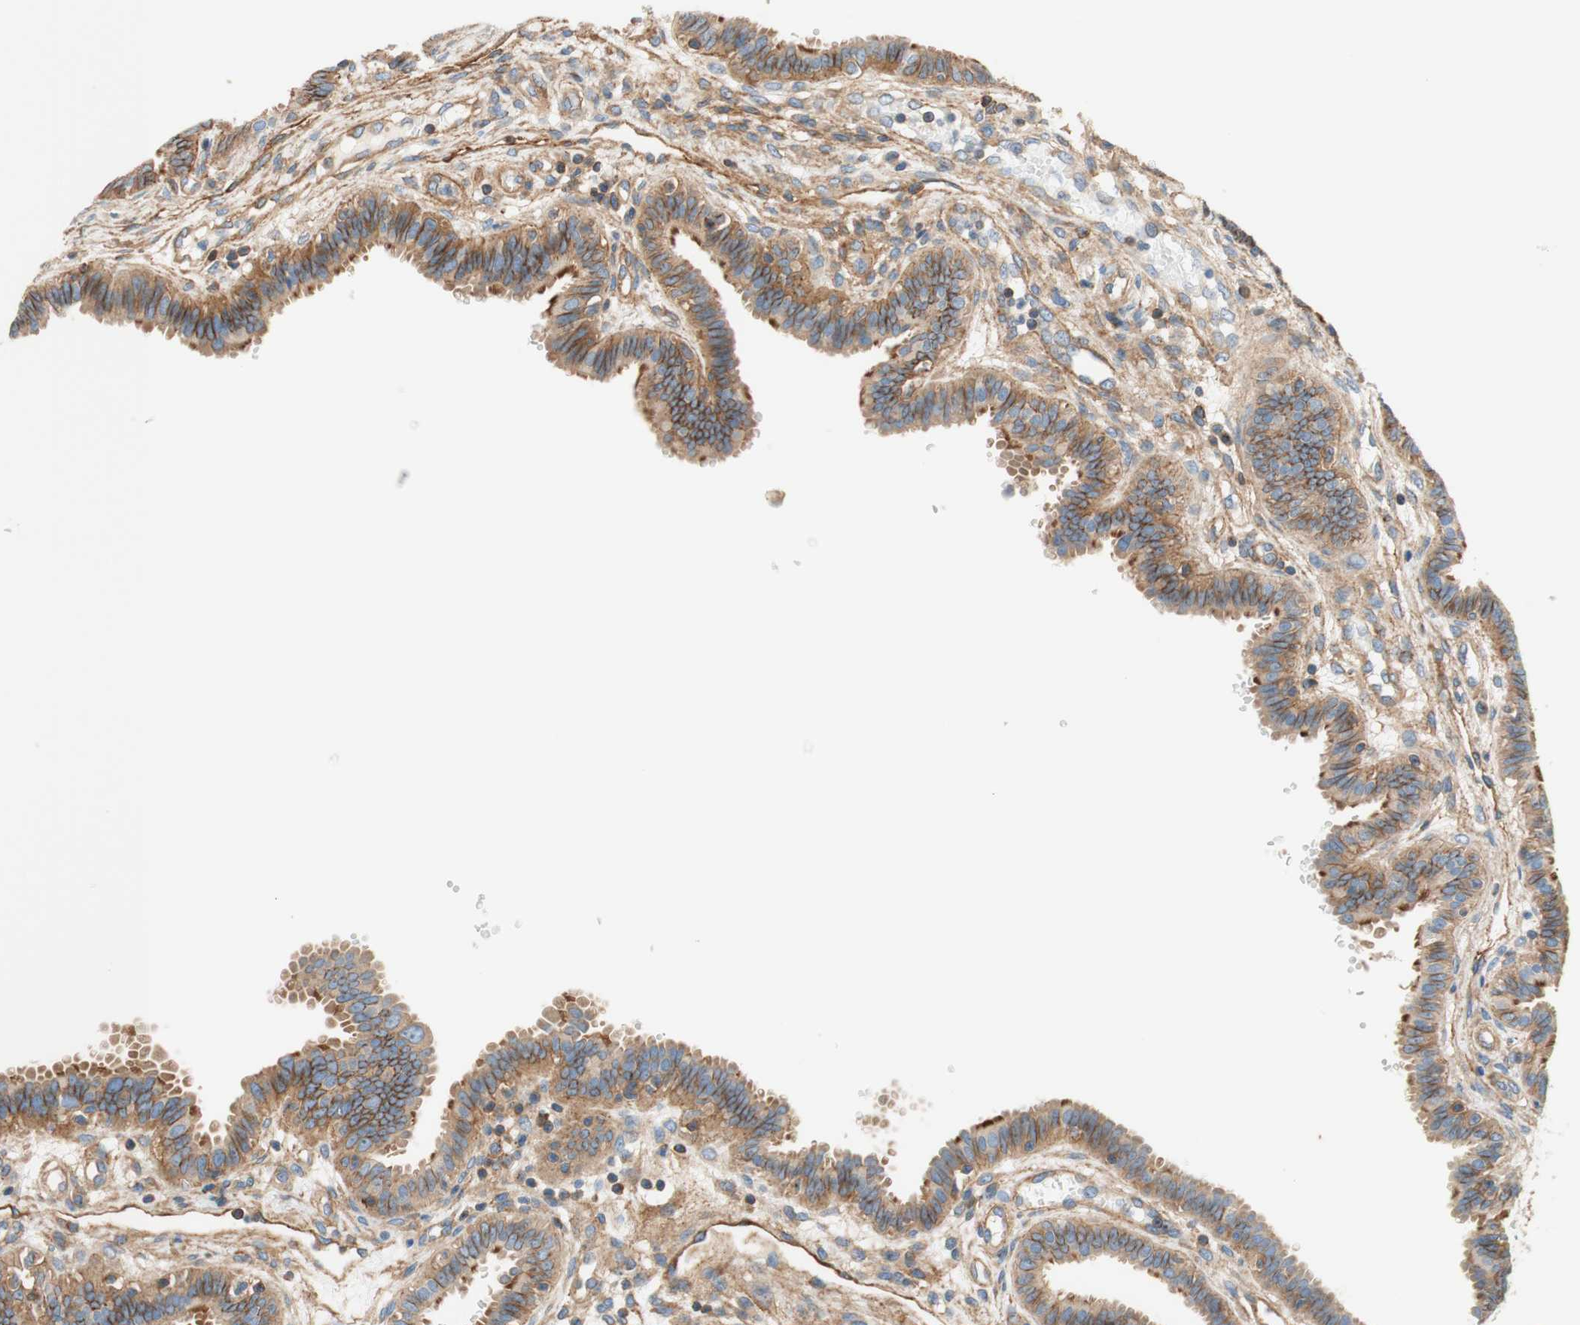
{"staining": {"intensity": "moderate", "quantity": ">75%", "location": "cytoplasmic/membranous"}, "tissue": "fallopian tube", "cell_type": "Glandular cells", "image_type": "normal", "snomed": [{"axis": "morphology", "description": "Normal tissue, NOS"}, {"axis": "topography", "description": "Fallopian tube"}], "caption": "Immunohistochemical staining of unremarkable human fallopian tube displays >75% levels of moderate cytoplasmic/membranous protein positivity in about >75% of glandular cells. The staining was performed using DAB (3,3'-diaminobenzidine), with brown indicating positive protein expression. Nuclei are stained blue with hematoxylin.", "gene": "VPS26A", "patient": {"sex": "female", "age": 32}}